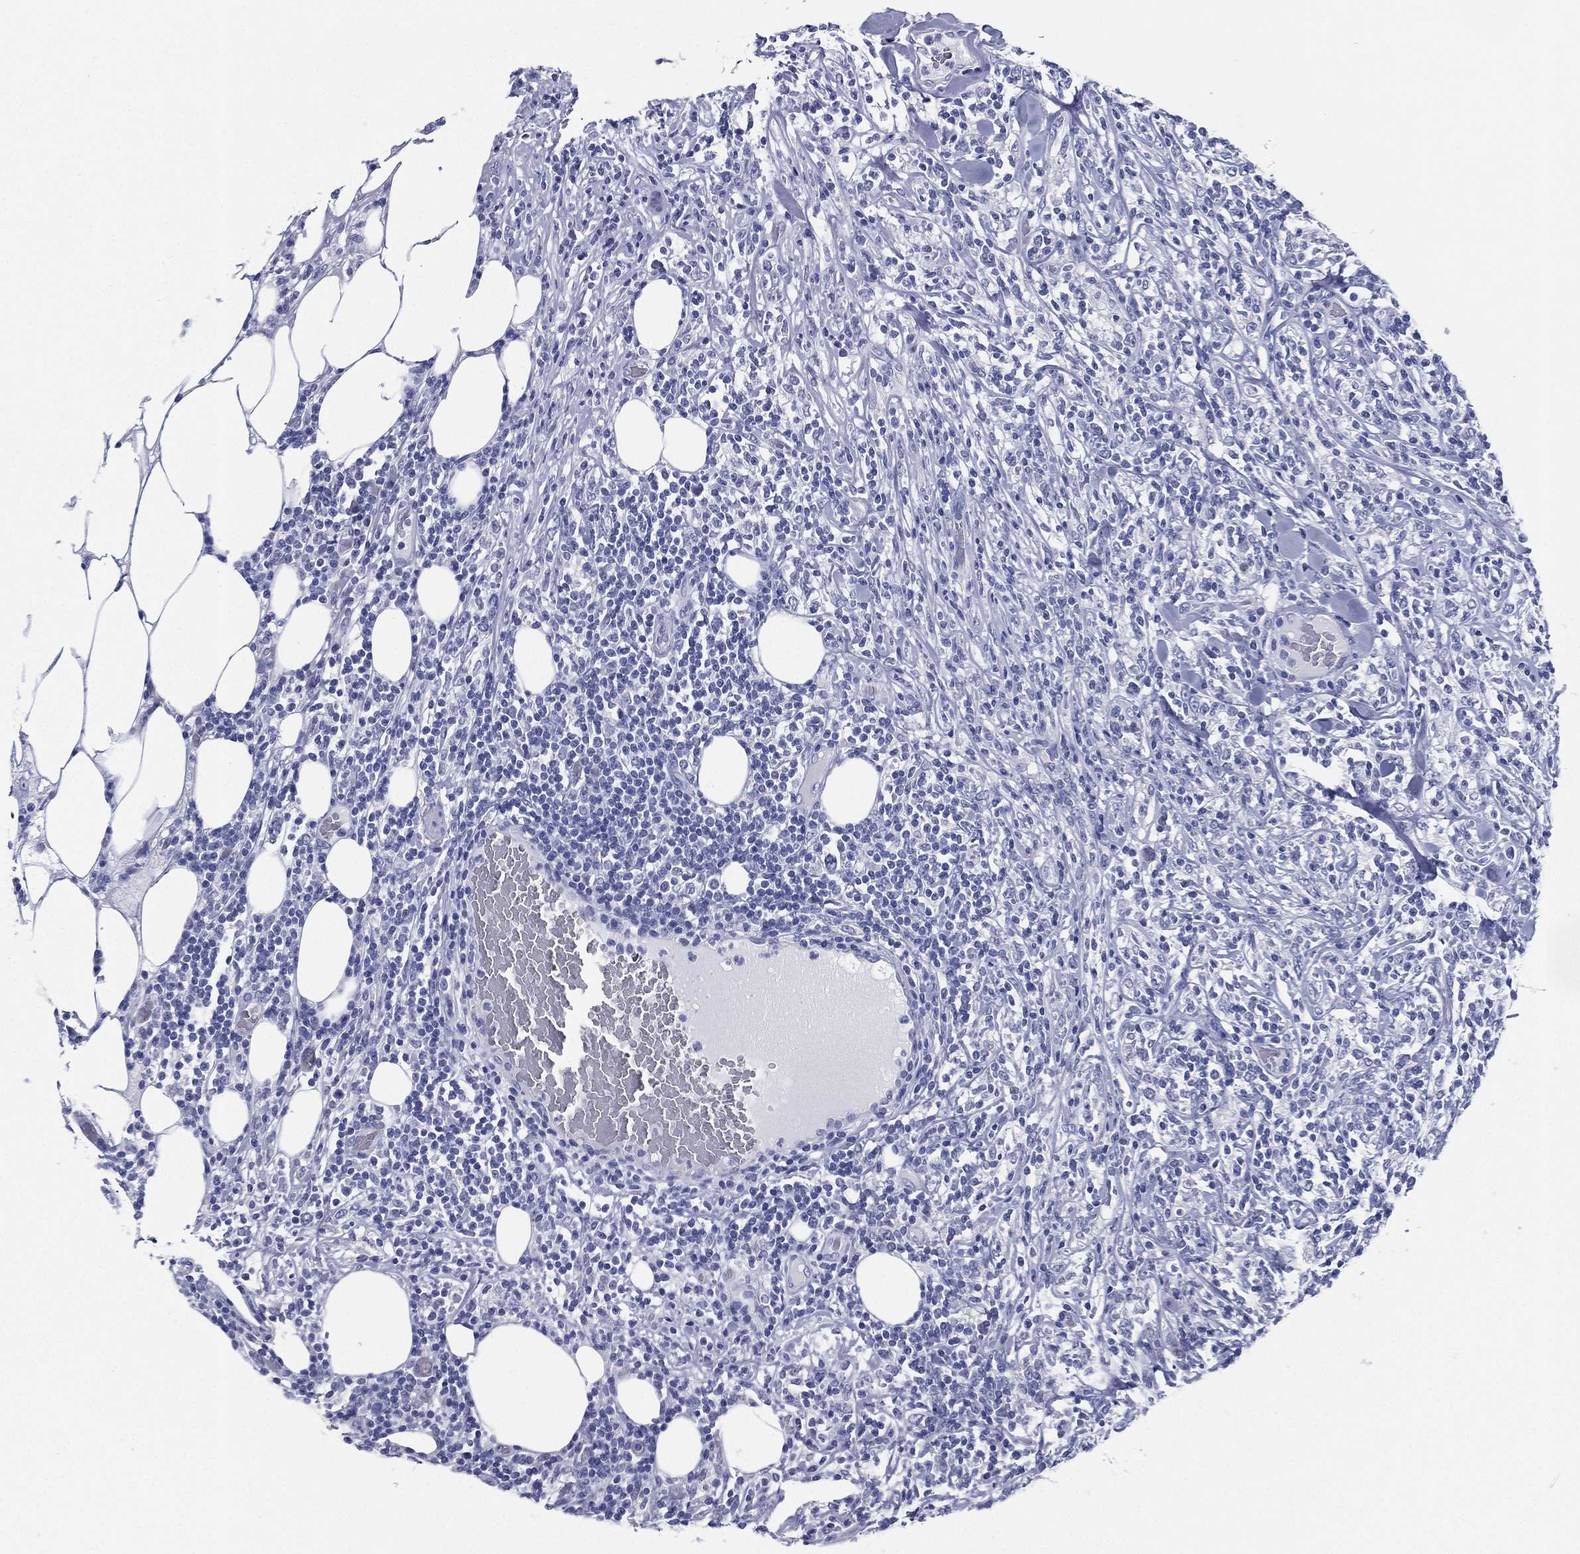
{"staining": {"intensity": "negative", "quantity": "none", "location": "none"}, "tissue": "lymphoma", "cell_type": "Tumor cells", "image_type": "cancer", "snomed": [{"axis": "morphology", "description": "Malignant lymphoma, non-Hodgkin's type, High grade"}, {"axis": "topography", "description": "Lymph node"}], "caption": "IHC photomicrograph of human lymphoma stained for a protein (brown), which reveals no expression in tumor cells.", "gene": "RSPH4A", "patient": {"sex": "female", "age": 84}}